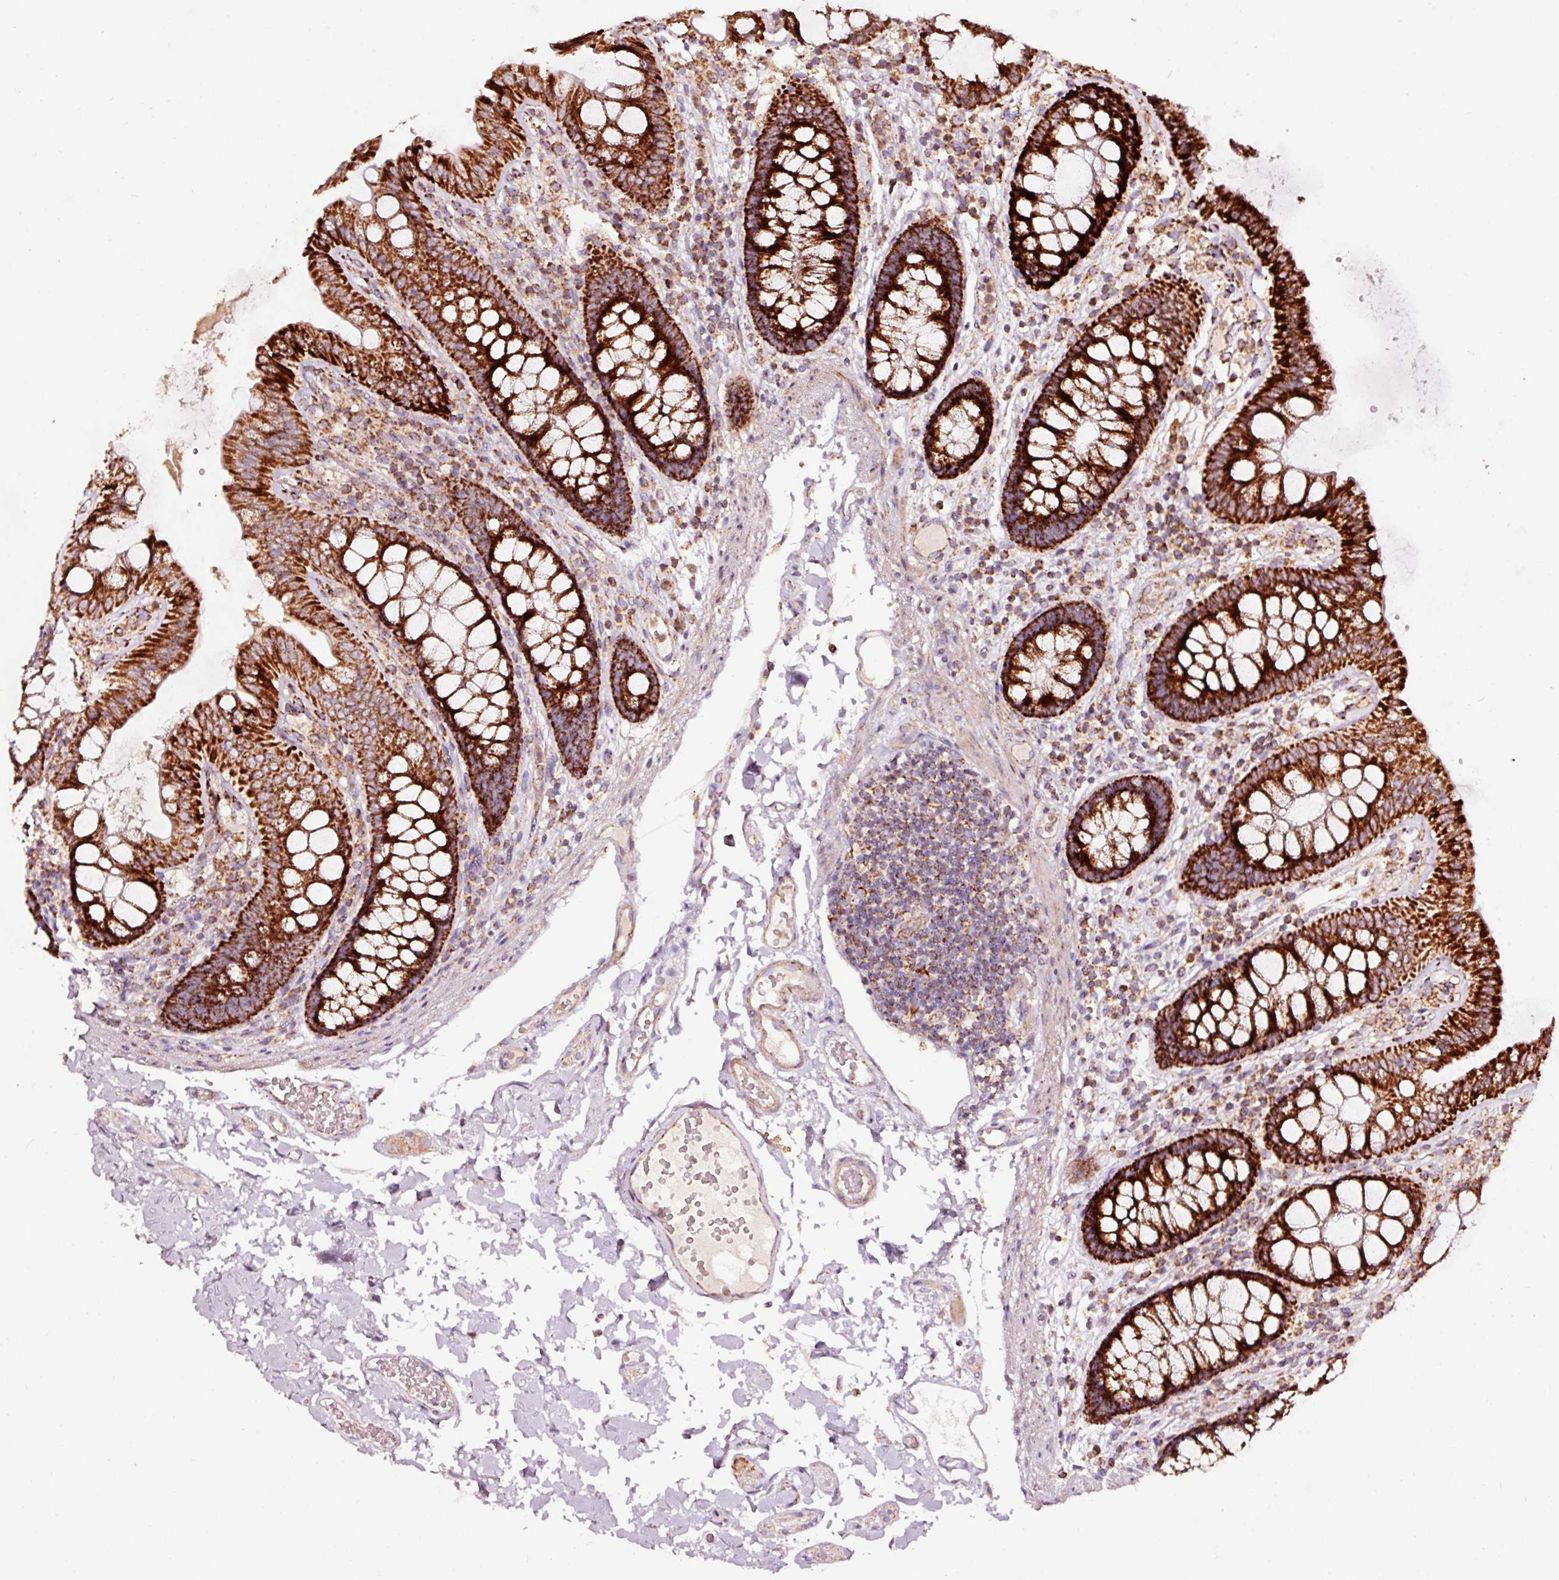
{"staining": {"intensity": "weak", "quantity": ">75%", "location": "cytoplasmic/membranous"}, "tissue": "colon", "cell_type": "Endothelial cells", "image_type": "normal", "snomed": [{"axis": "morphology", "description": "Normal tissue, NOS"}, {"axis": "topography", "description": "Colon"}], "caption": "Brown immunohistochemical staining in normal colon exhibits weak cytoplasmic/membranous staining in about >75% of endothelial cells. The staining was performed using DAB, with brown indicating positive protein expression. Nuclei are stained blue with hematoxylin.", "gene": "TPM1", "patient": {"sex": "male", "age": 84}}